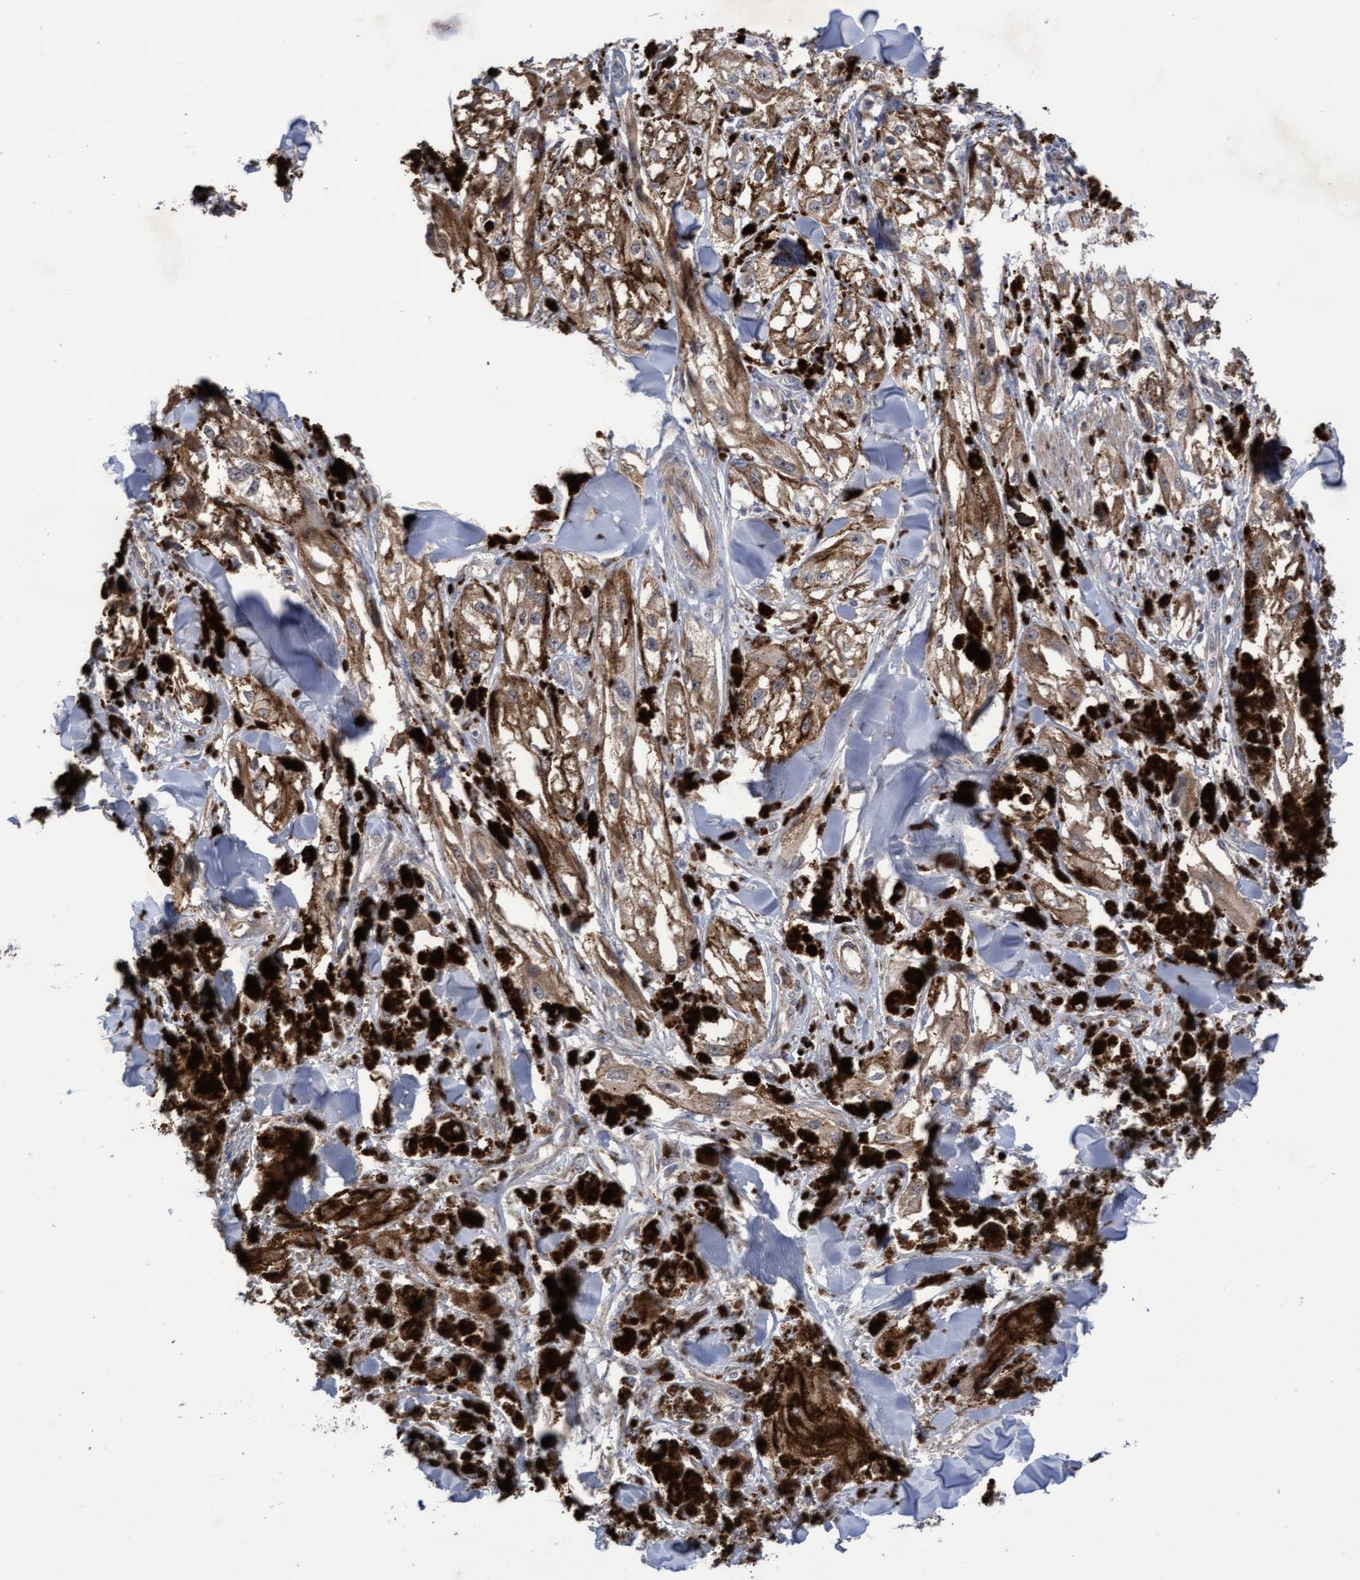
{"staining": {"intensity": "weak", "quantity": ">75%", "location": "cytoplasmic/membranous"}, "tissue": "melanoma", "cell_type": "Tumor cells", "image_type": "cancer", "snomed": [{"axis": "morphology", "description": "Malignant melanoma, NOS"}, {"axis": "topography", "description": "Skin"}], "caption": "This image demonstrates immunohistochemistry (IHC) staining of human melanoma, with low weak cytoplasmic/membranous positivity in approximately >75% of tumor cells.", "gene": "COBL", "patient": {"sex": "male", "age": 88}}